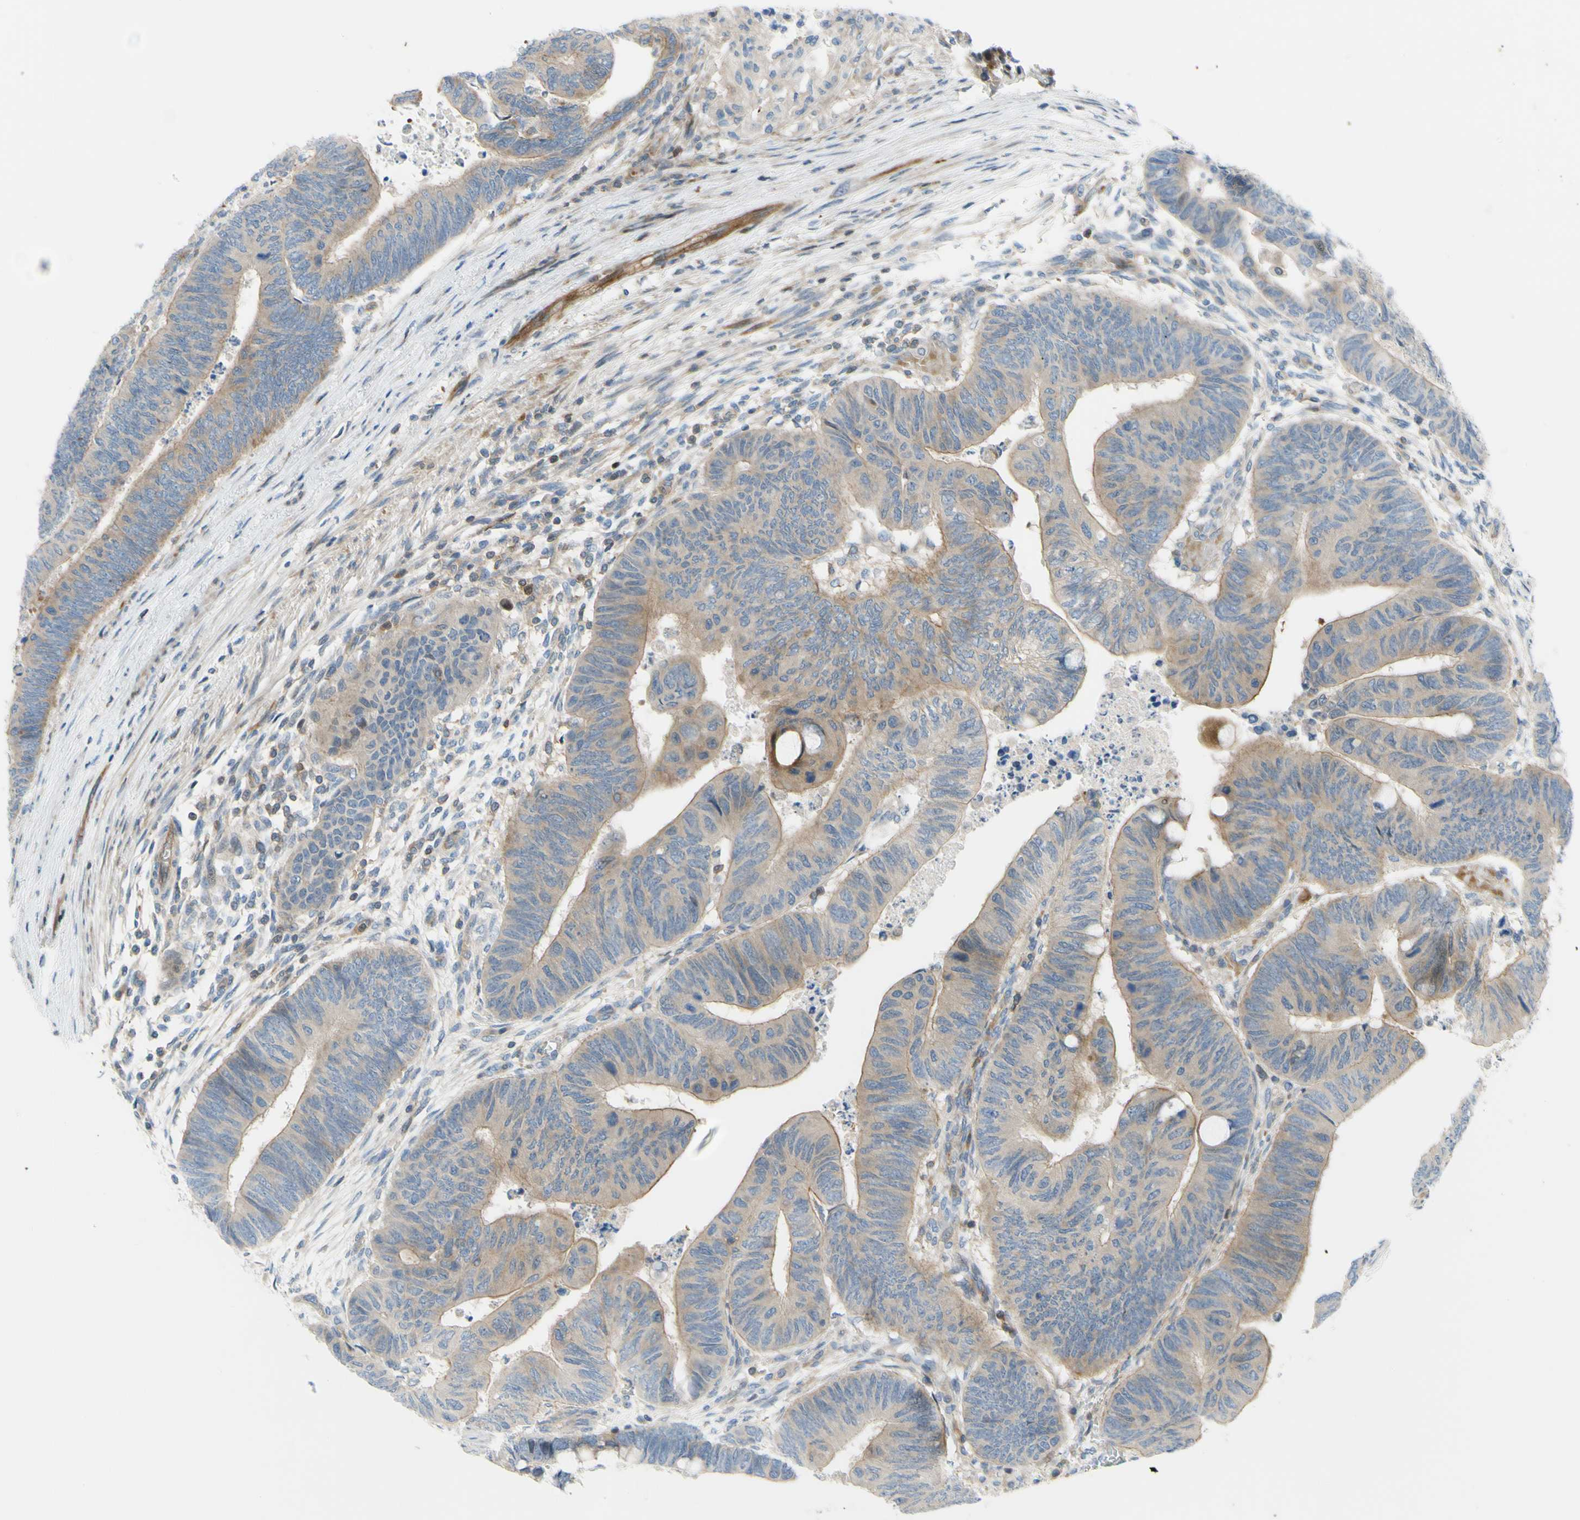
{"staining": {"intensity": "moderate", "quantity": "25%-75%", "location": "cytoplasmic/membranous"}, "tissue": "colorectal cancer", "cell_type": "Tumor cells", "image_type": "cancer", "snomed": [{"axis": "morphology", "description": "Normal tissue, NOS"}, {"axis": "morphology", "description": "Adenocarcinoma, NOS"}, {"axis": "topography", "description": "Rectum"}, {"axis": "topography", "description": "Peripheral nerve tissue"}], "caption": "DAB immunohistochemical staining of human colorectal cancer (adenocarcinoma) shows moderate cytoplasmic/membranous protein expression in approximately 25%-75% of tumor cells.", "gene": "PAK2", "patient": {"sex": "male", "age": 92}}